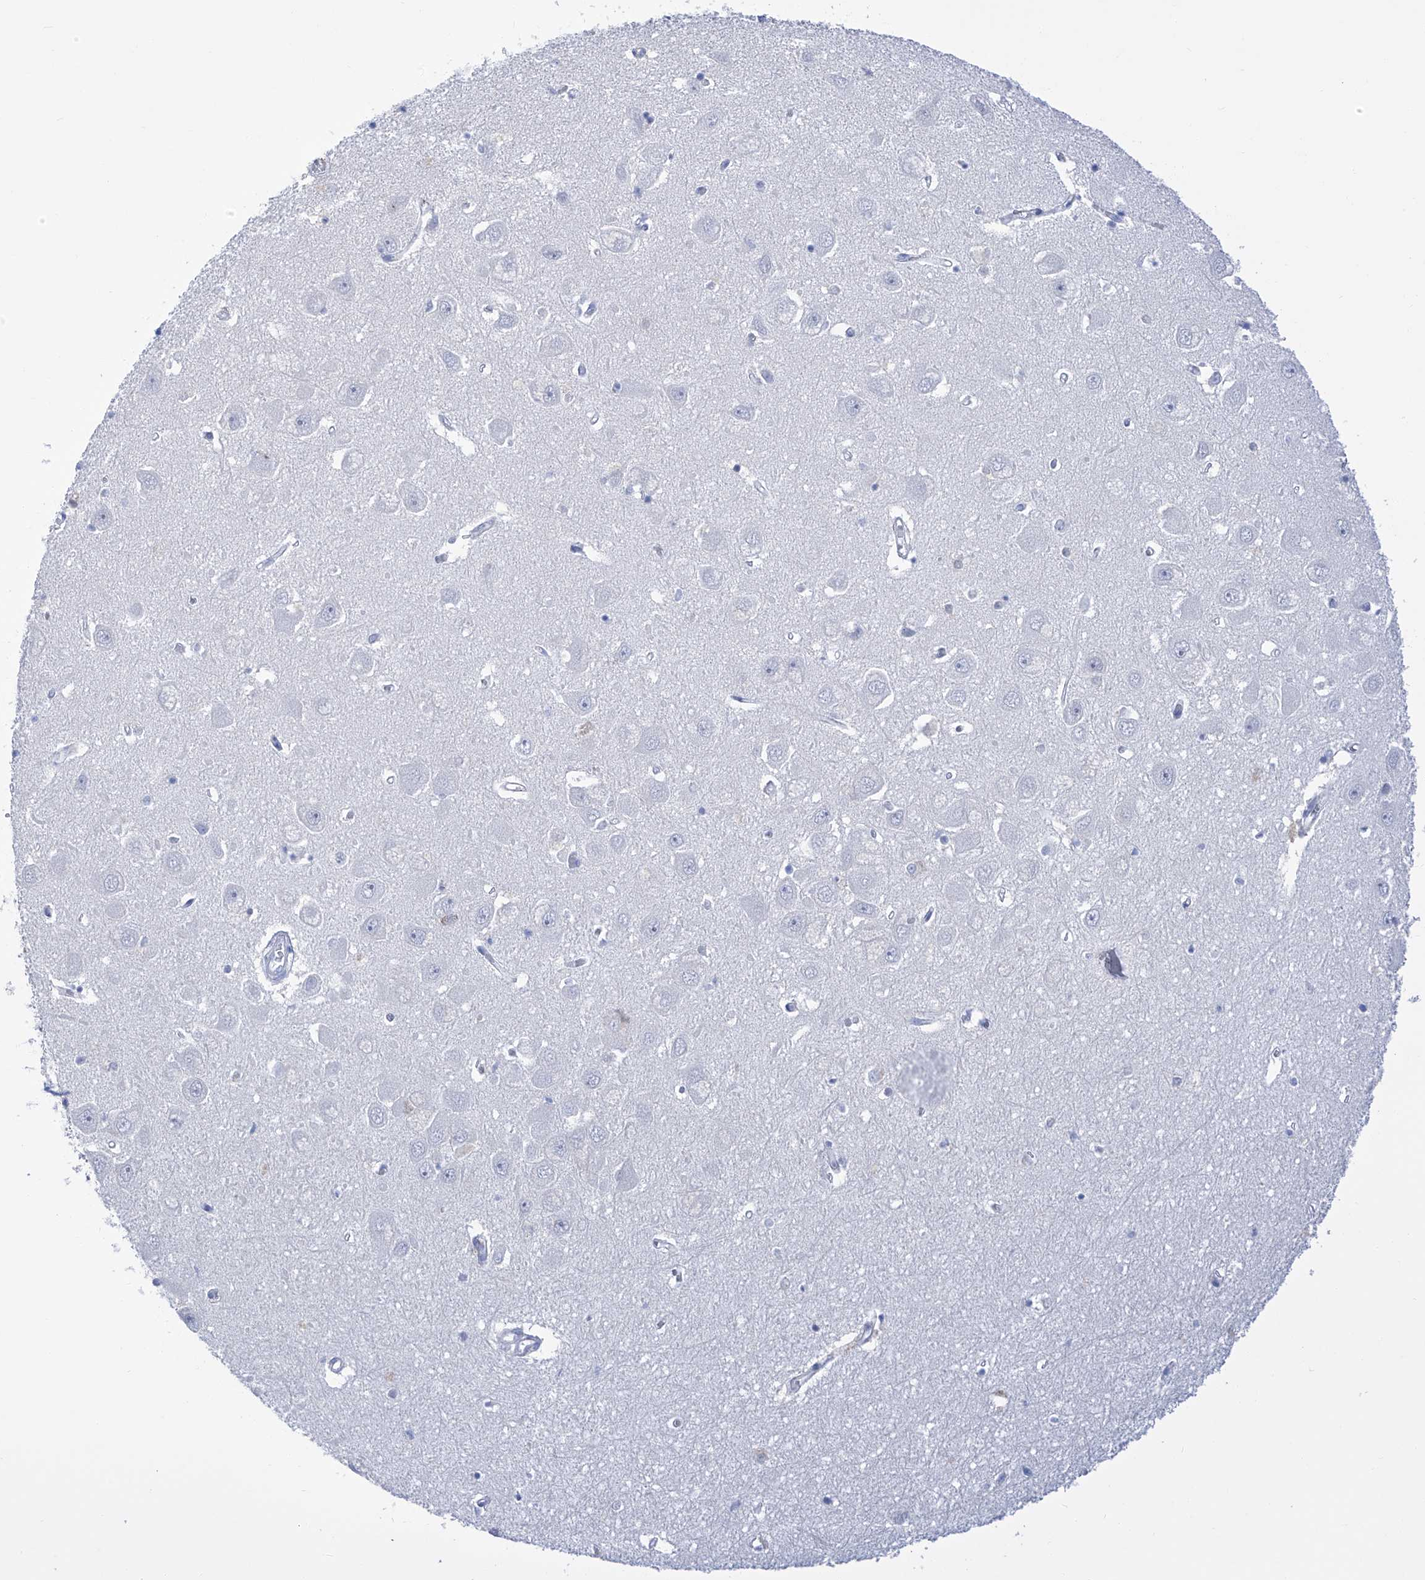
{"staining": {"intensity": "negative", "quantity": "none", "location": "none"}, "tissue": "hippocampus", "cell_type": "Glial cells", "image_type": "normal", "snomed": [{"axis": "morphology", "description": "Normal tissue, NOS"}, {"axis": "topography", "description": "Hippocampus"}], "caption": "Glial cells show no significant expression in normal hippocampus.", "gene": "FLG", "patient": {"sex": "female", "age": 64}}